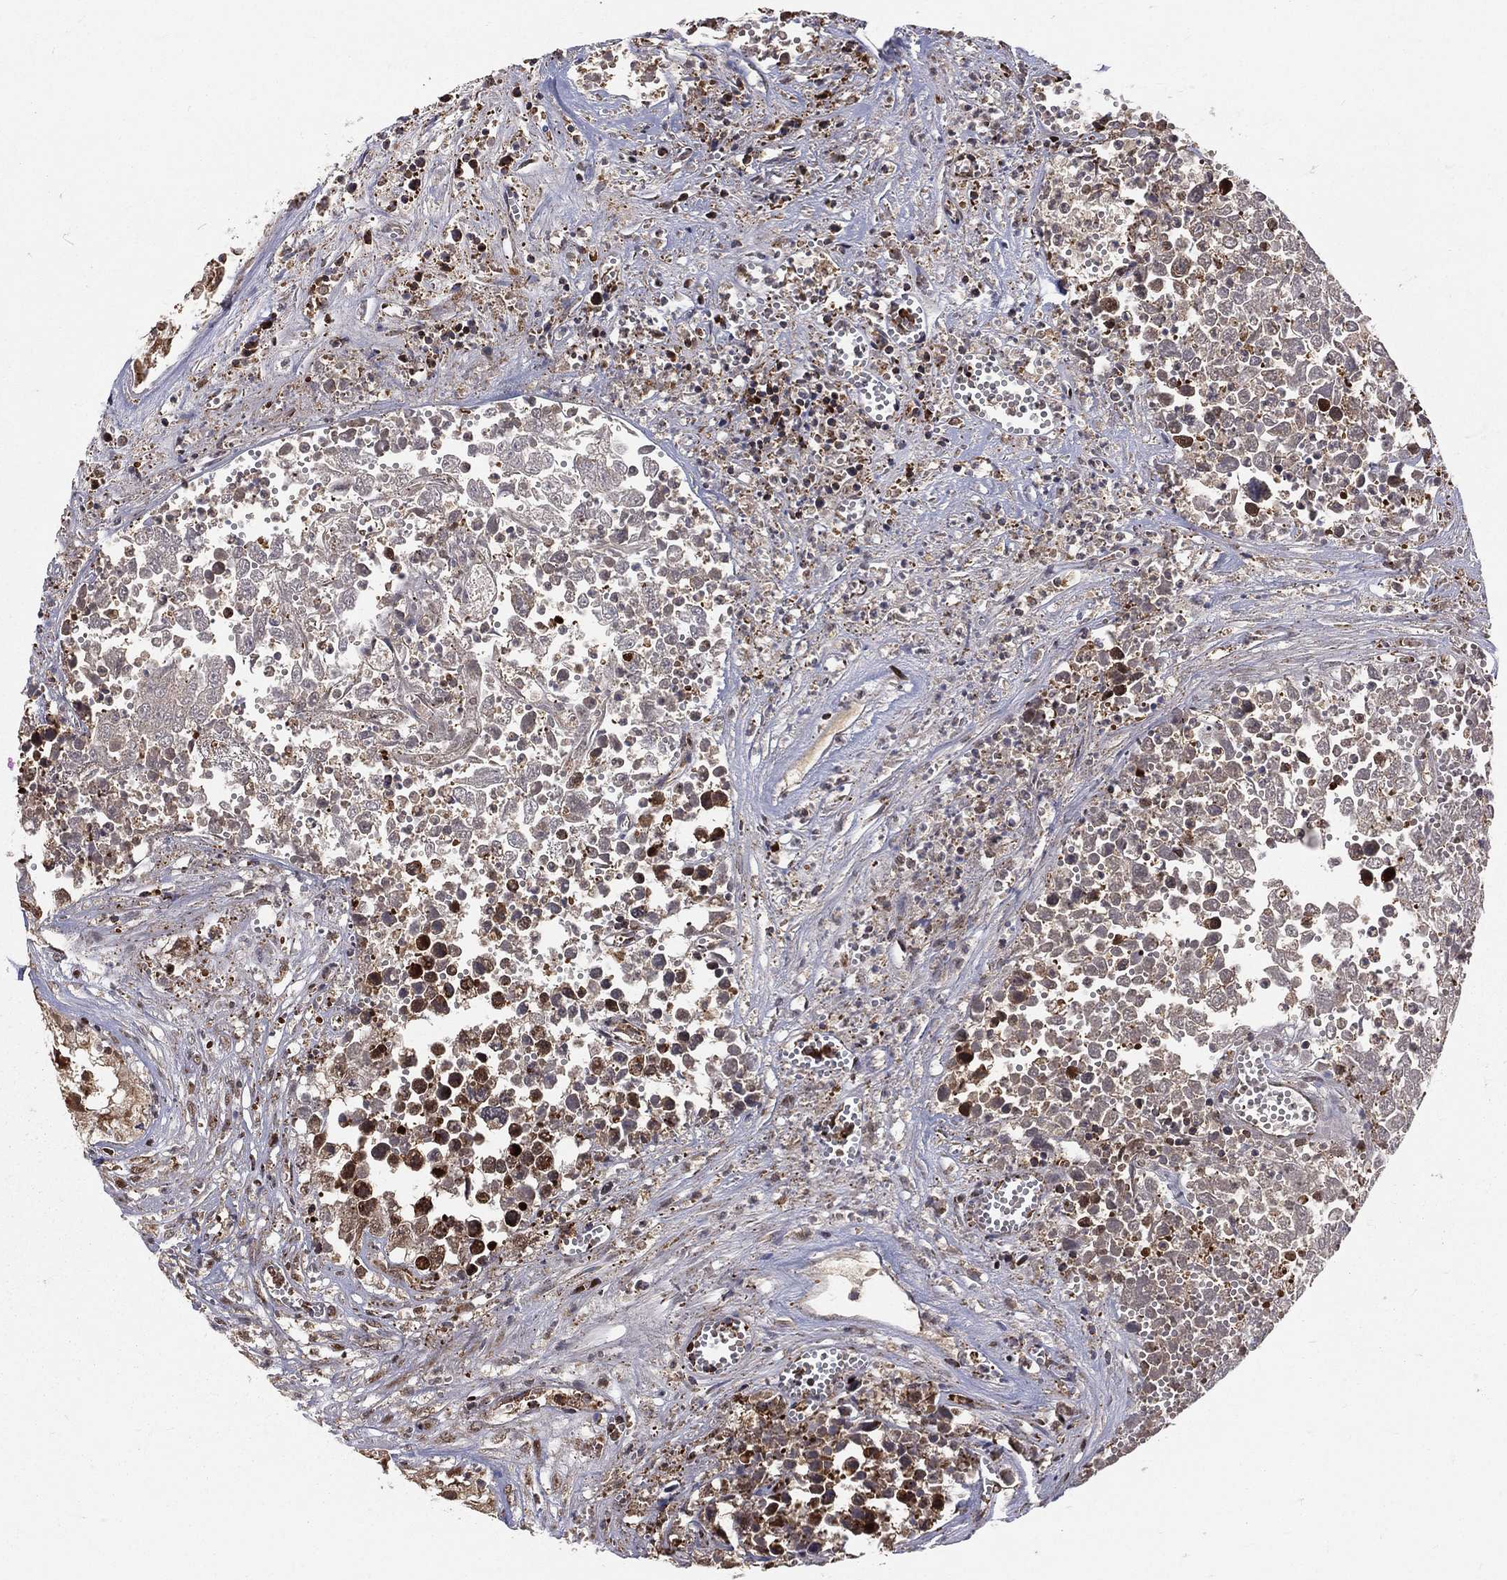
{"staining": {"intensity": "strong", "quantity": "<25%", "location": "cytoplasmic/membranous,nuclear"}, "tissue": "testis cancer", "cell_type": "Tumor cells", "image_type": "cancer", "snomed": [{"axis": "morphology", "description": "Seminoma, NOS"}, {"axis": "morphology", "description": "Carcinoma, Embryonal, NOS"}, {"axis": "topography", "description": "Testis"}], "caption": "This photomicrograph exhibits embryonal carcinoma (testis) stained with IHC to label a protein in brown. The cytoplasmic/membranous and nuclear of tumor cells show strong positivity for the protein. Nuclei are counter-stained blue.", "gene": "MDM2", "patient": {"sex": "male", "age": 22}}